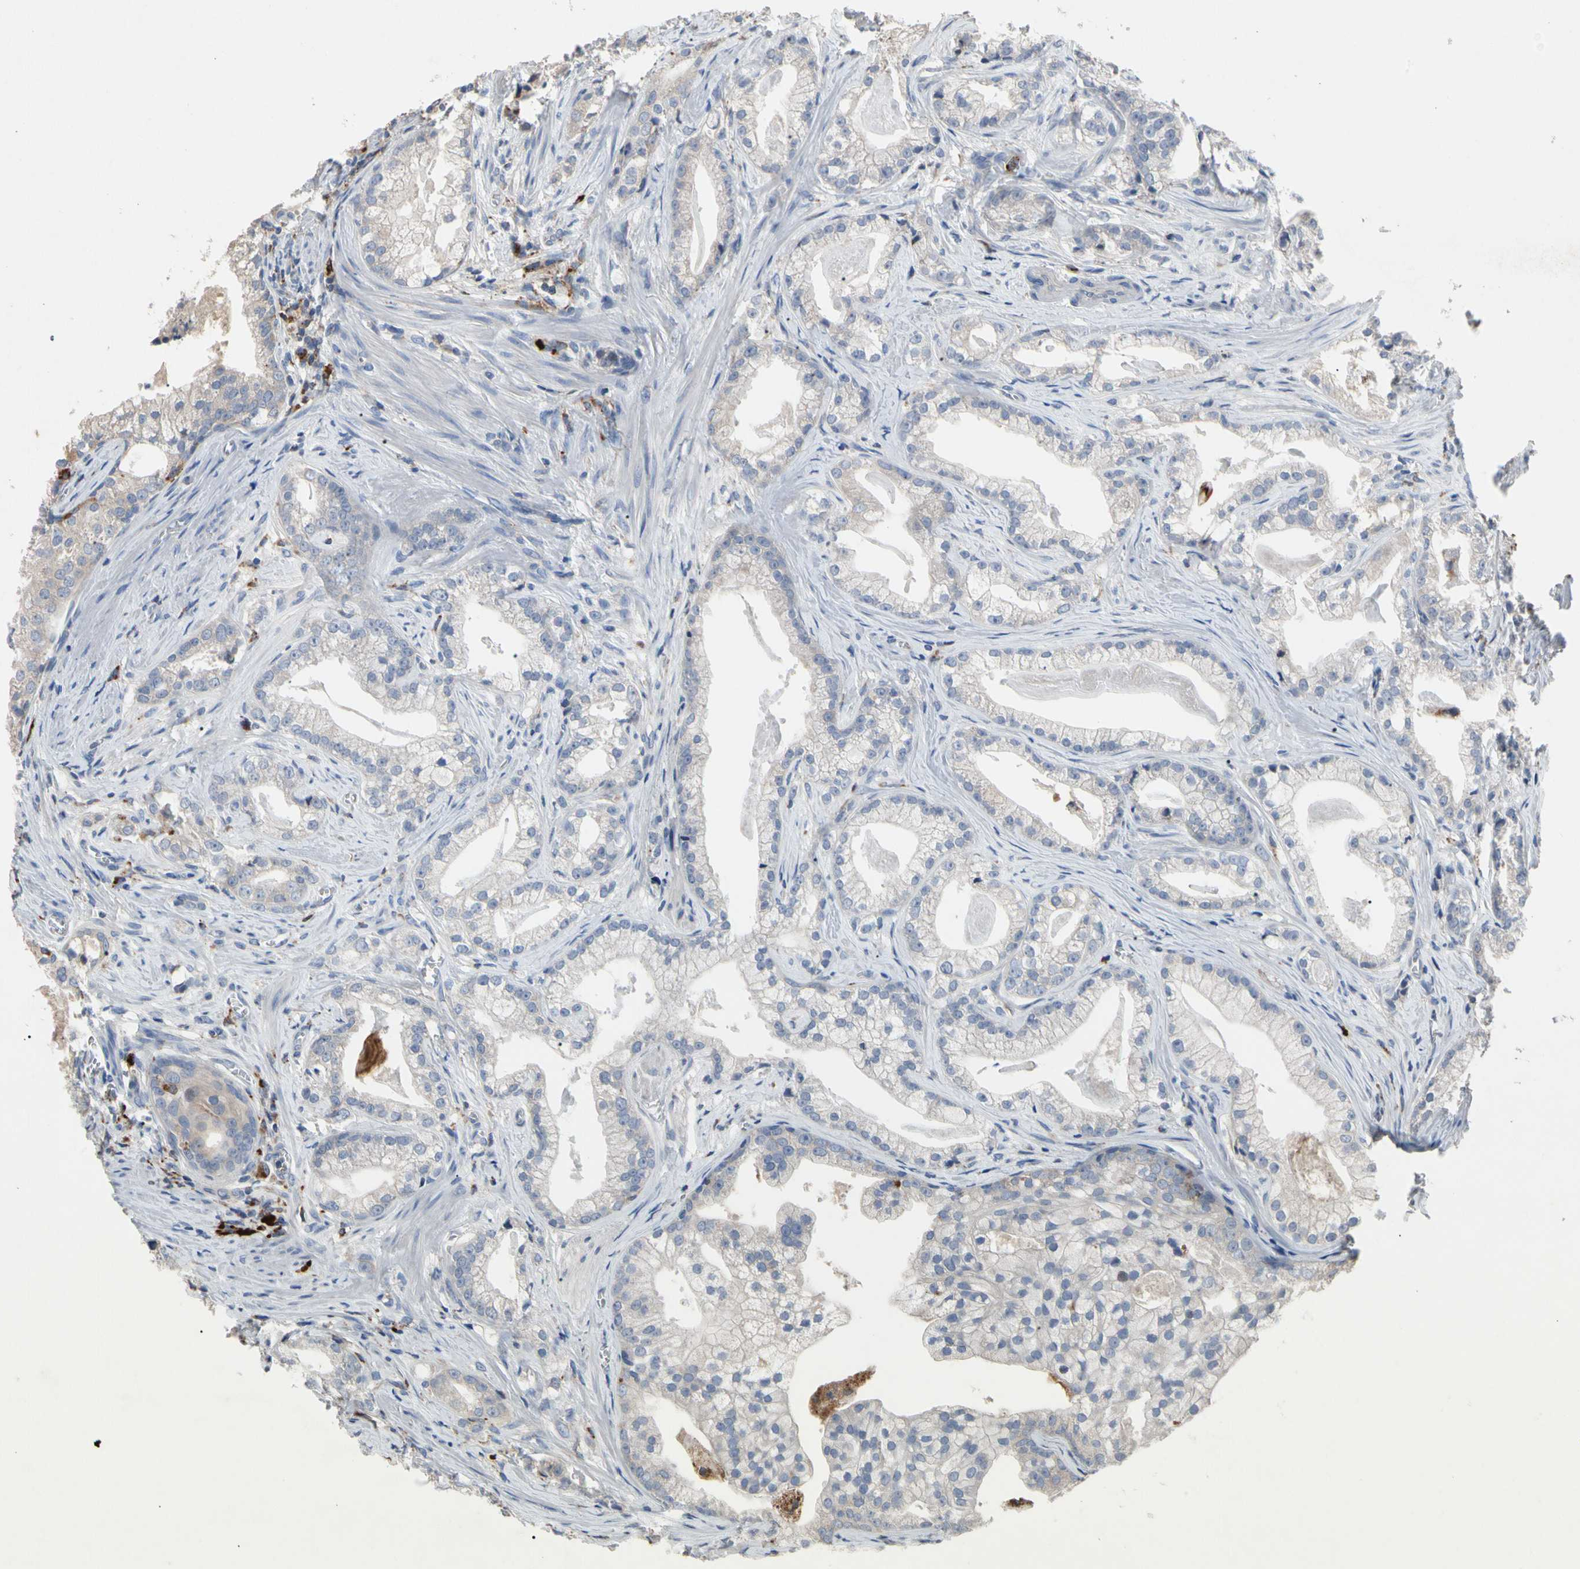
{"staining": {"intensity": "weak", "quantity": "<25%", "location": "cytoplasmic/membranous"}, "tissue": "prostate cancer", "cell_type": "Tumor cells", "image_type": "cancer", "snomed": [{"axis": "morphology", "description": "Adenocarcinoma, Low grade"}, {"axis": "topography", "description": "Prostate"}], "caption": "High magnification brightfield microscopy of low-grade adenocarcinoma (prostate) stained with DAB (3,3'-diaminobenzidine) (brown) and counterstained with hematoxylin (blue): tumor cells show no significant staining.", "gene": "ADA2", "patient": {"sex": "male", "age": 59}}